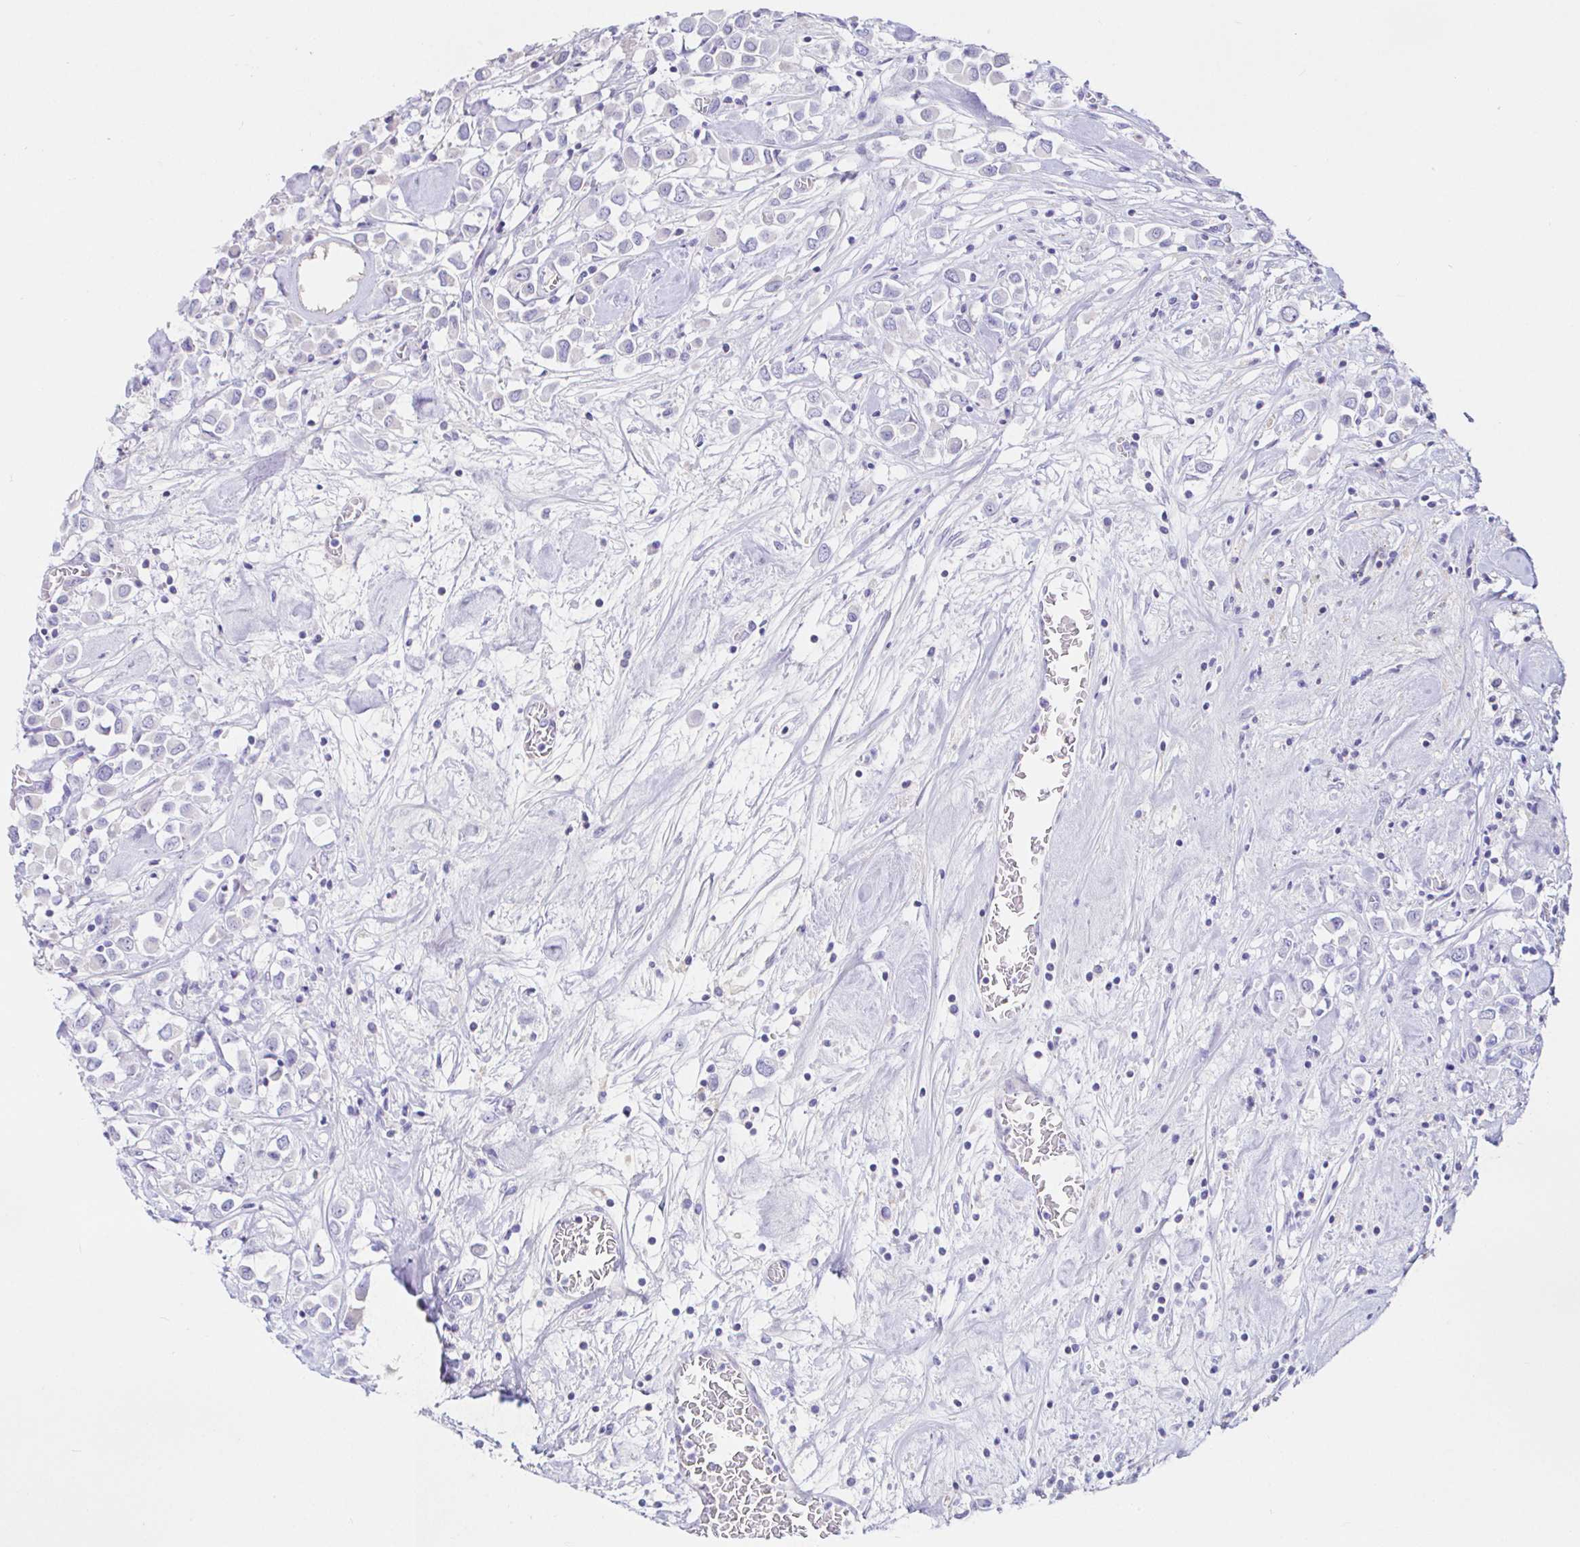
{"staining": {"intensity": "negative", "quantity": "none", "location": "none"}, "tissue": "breast cancer", "cell_type": "Tumor cells", "image_type": "cancer", "snomed": [{"axis": "morphology", "description": "Duct carcinoma"}, {"axis": "topography", "description": "Breast"}], "caption": "The immunohistochemistry micrograph has no significant expression in tumor cells of breast invasive ductal carcinoma tissue.", "gene": "SAA4", "patient": {"sex": "female", "age": 61}}